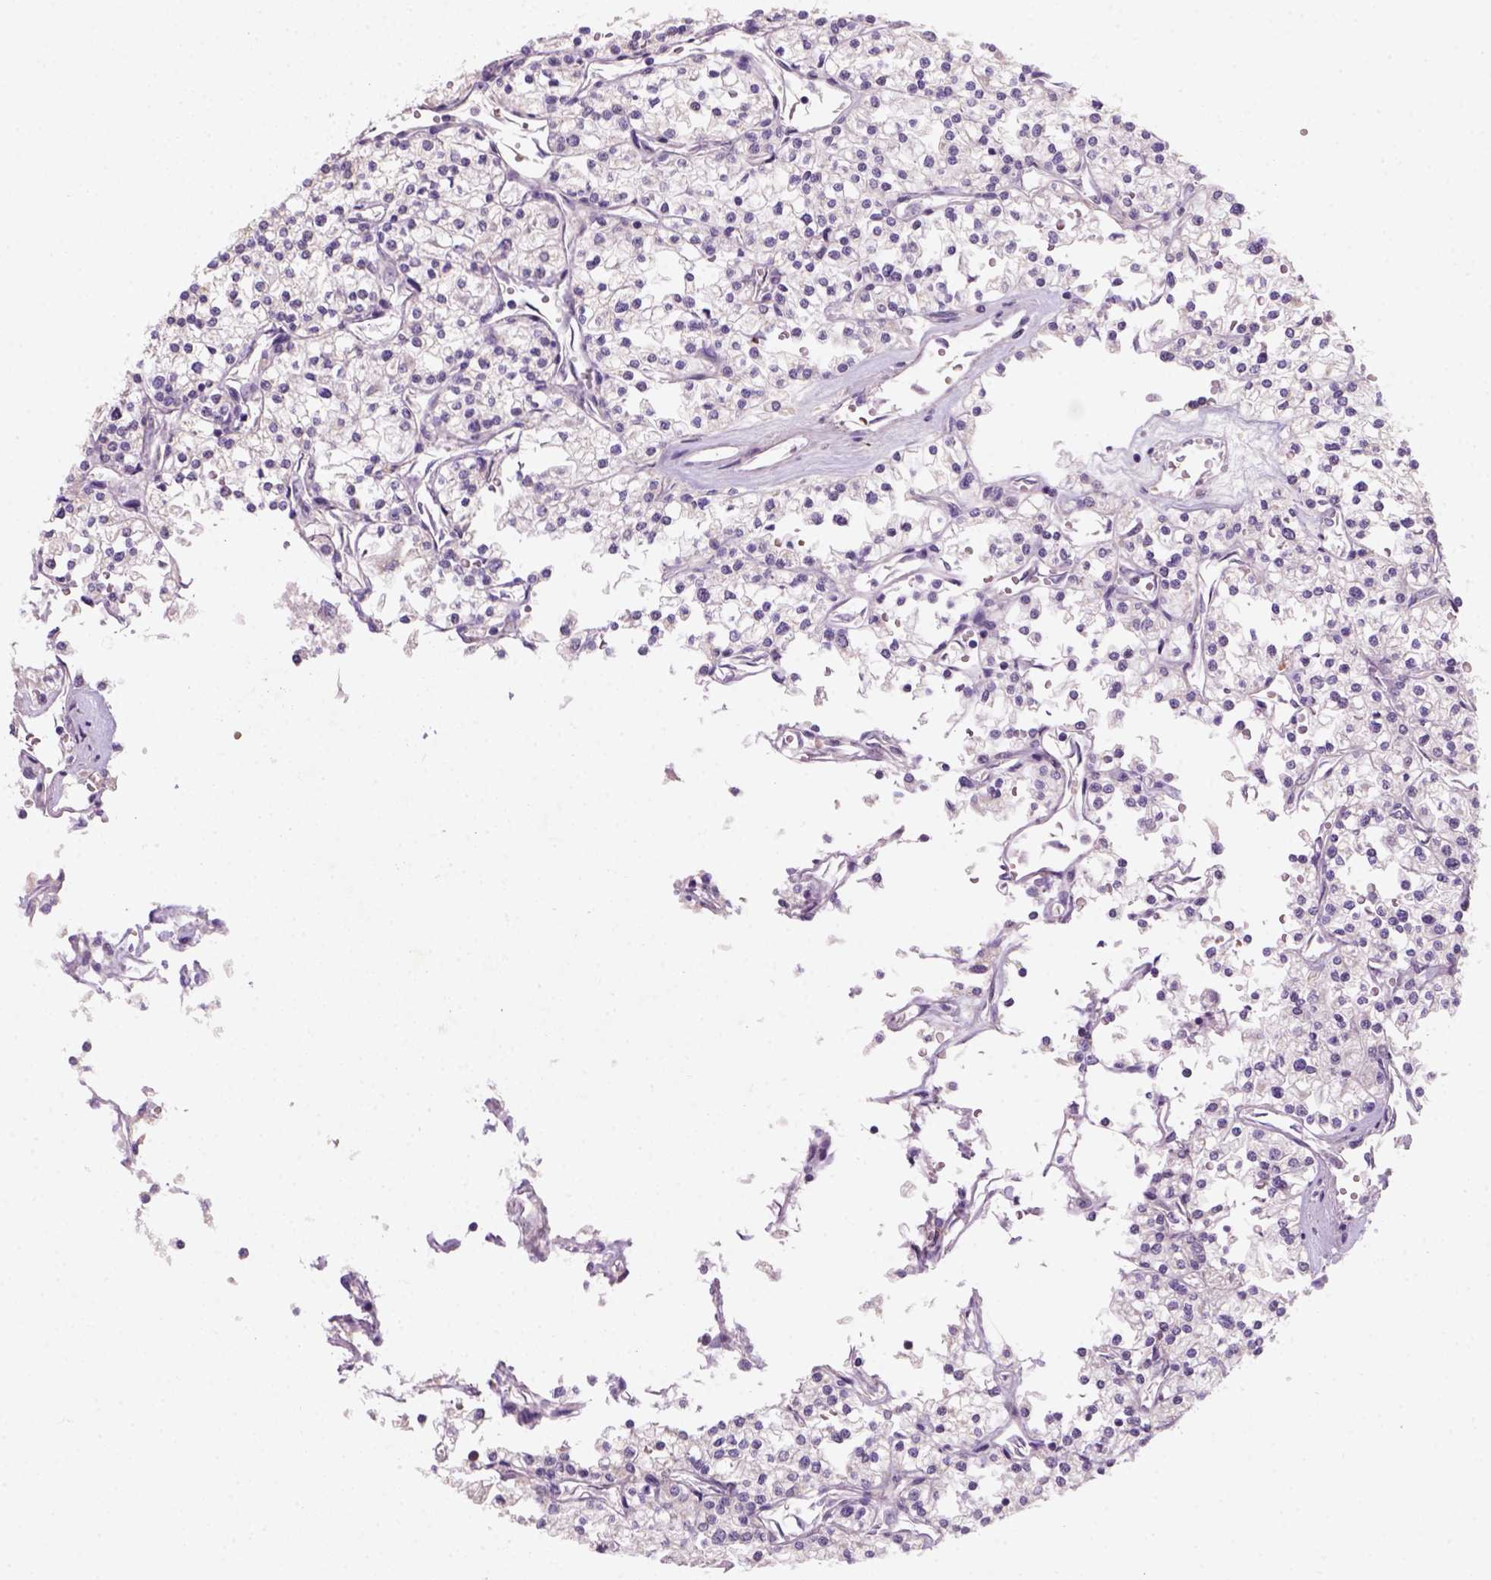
{"staining": {"intensity": "negative", "quantity": "none", "location": "none"}, "tissue": "renal cancer", "cell_type": "Tumor cells", "image_type": "cancer", "snomed": [{"axis": "morphology", "description": "Adenocarcinoma, NOS"}, {"axis": "topography", "description": "Kidney"}], "caption": "Tumor cells show no significant protein positivity in renal adenocarcinoma.", "gene": "ZMAT4", "patient": {"sex": "male", "age": 80}}